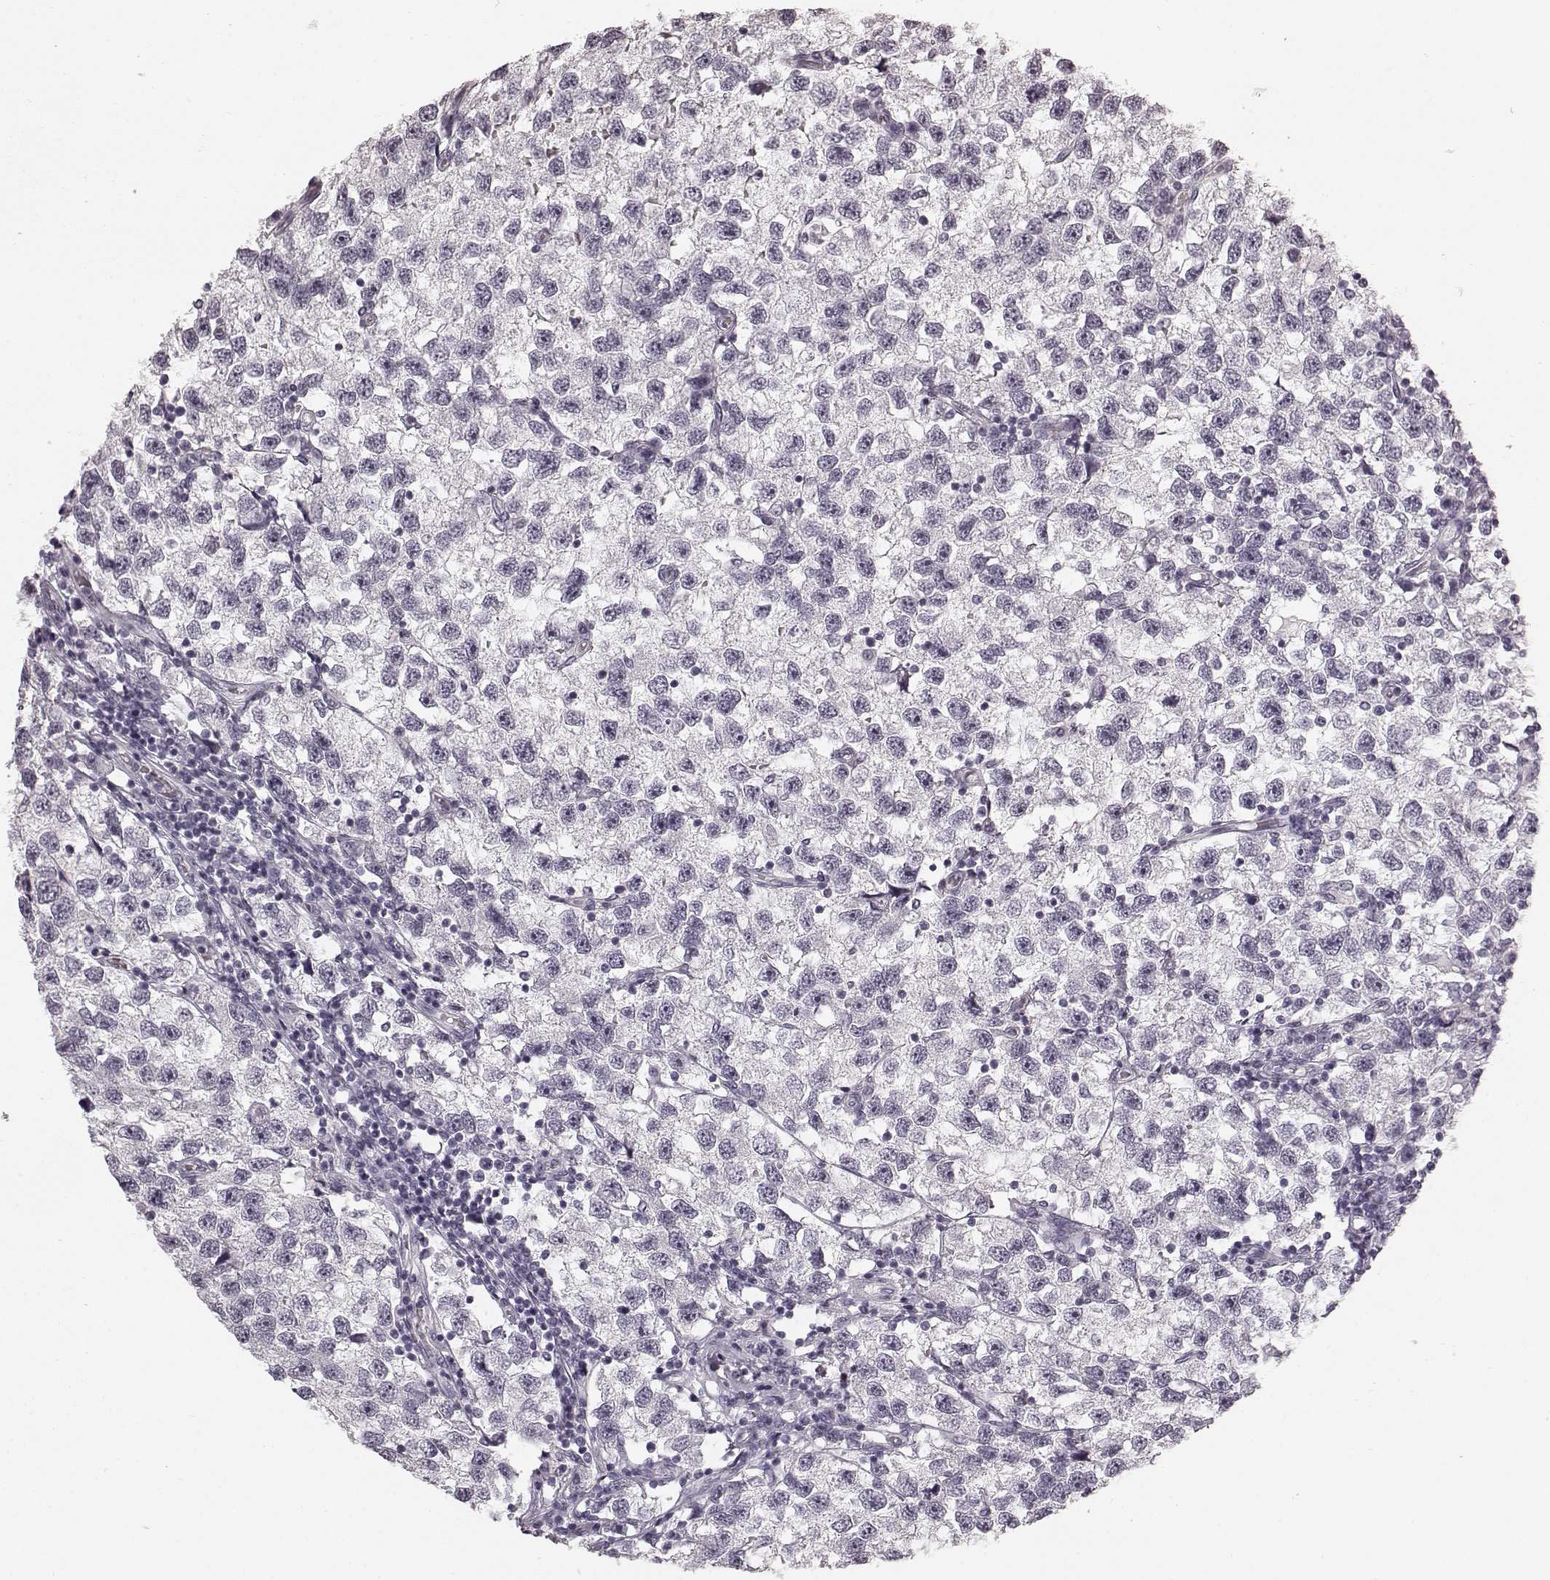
{"staining": {"intensity": "negative", "quantity": "none", "location": "none"}, "tissue": "testis cancer", "cell_type": "Tumor cells", "image_type": "cancer", "snomed": [{"axis": "morphology", "description": "Seminoma, NOS"}, {"axis": "topography", "description": "Testis"}], "caption": "This is a image of IHC staining of seminoma (testis), which shows no staining in tumor cells.", "gene": "TMPRSS15", "patient": {"sex": "male", "age": 26}}